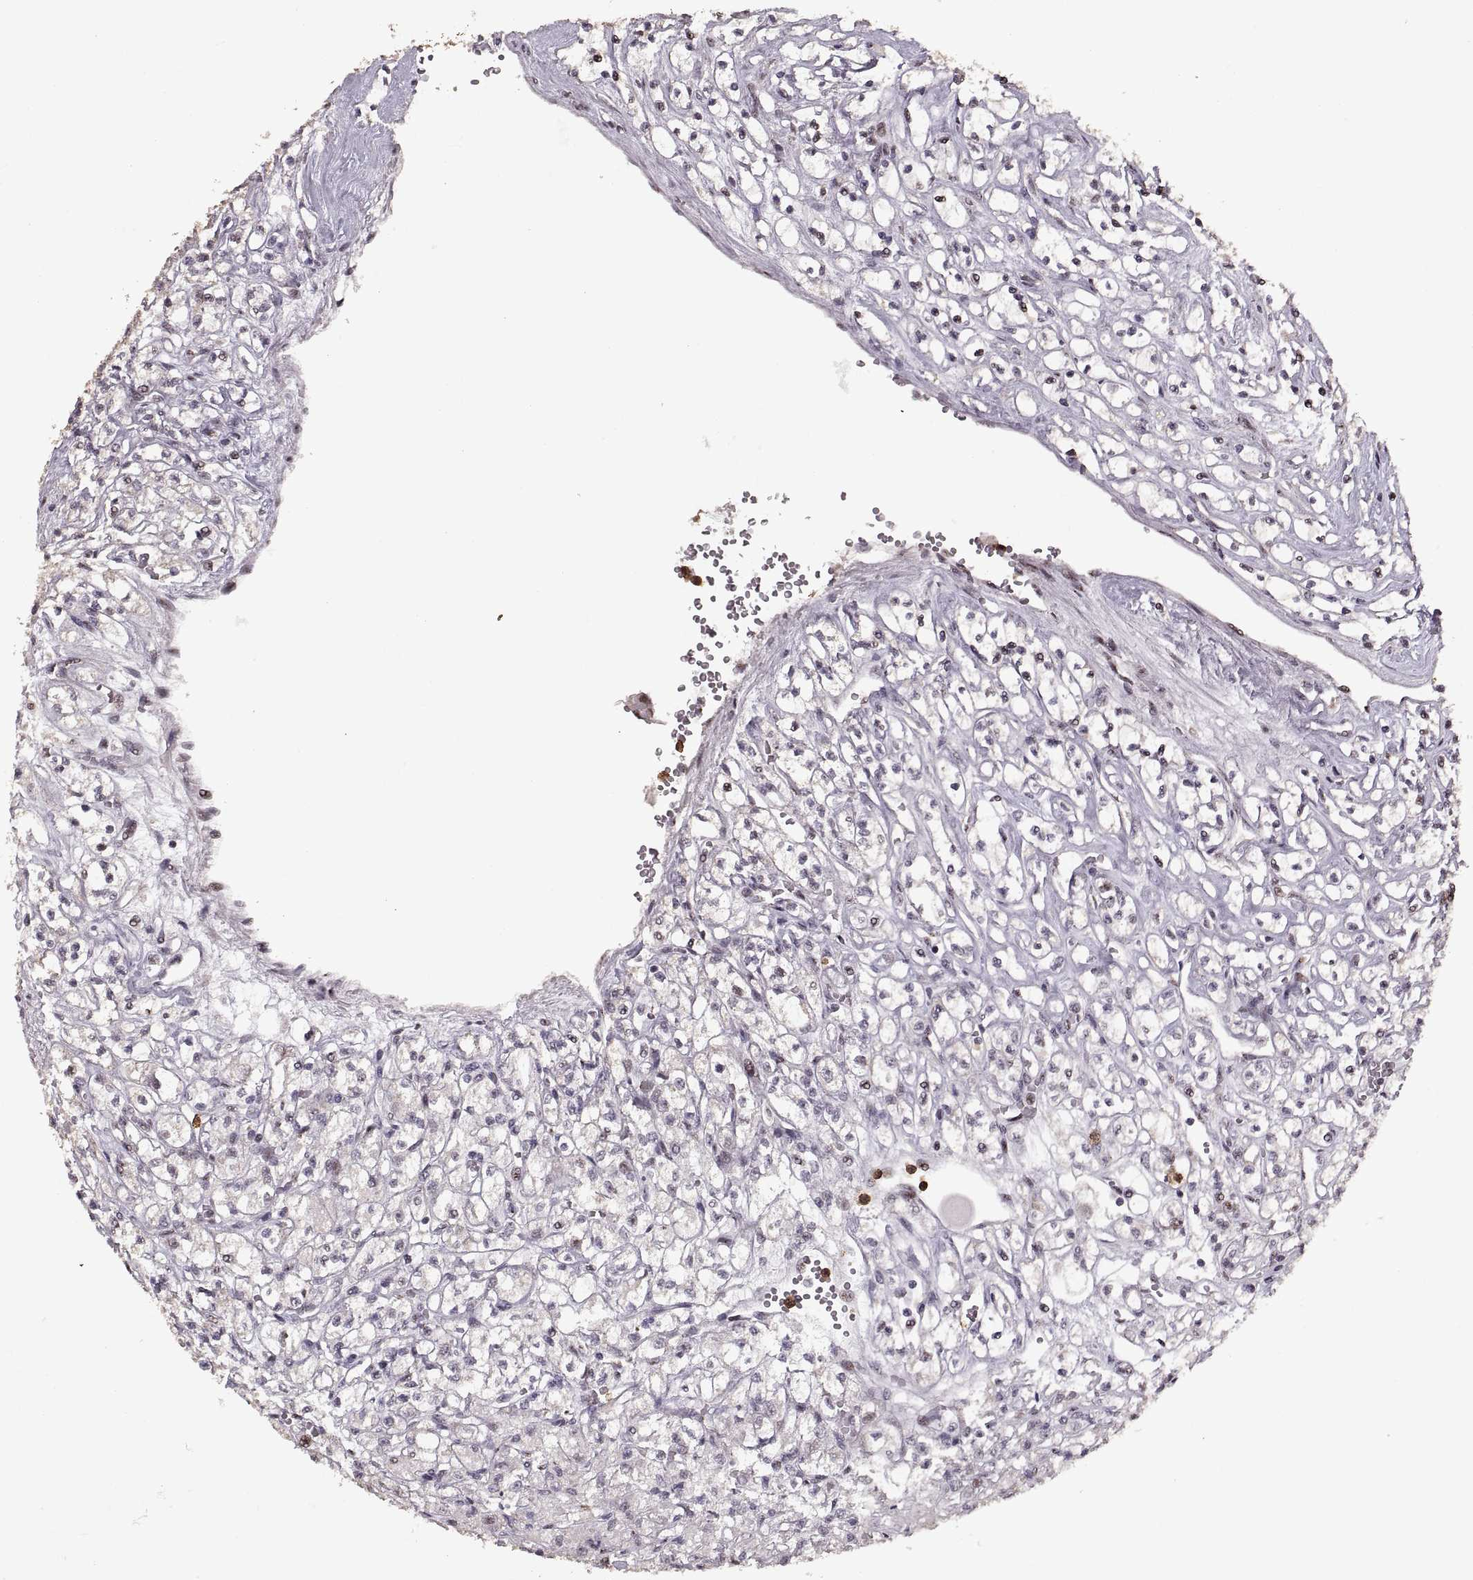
{"staining": {"intensity": "negative", "quantity": "none", "location": "none"}, "tissue": "renal cancer", "cell_type": "Tumor cells", "image_type": "cancer", "snomed": [{"axis": "morphology", "description": "Adenocarcinoma, NOS"}, {"axis": "topography", "description": "Kidney"}], "caption": "This is an immunohistochemistry photomicrograph of human adenocarcinoma (renal). There is no expression in tumor cells.", "gene": "PALS1", "patient": {"sex": "female", "age": 70}}